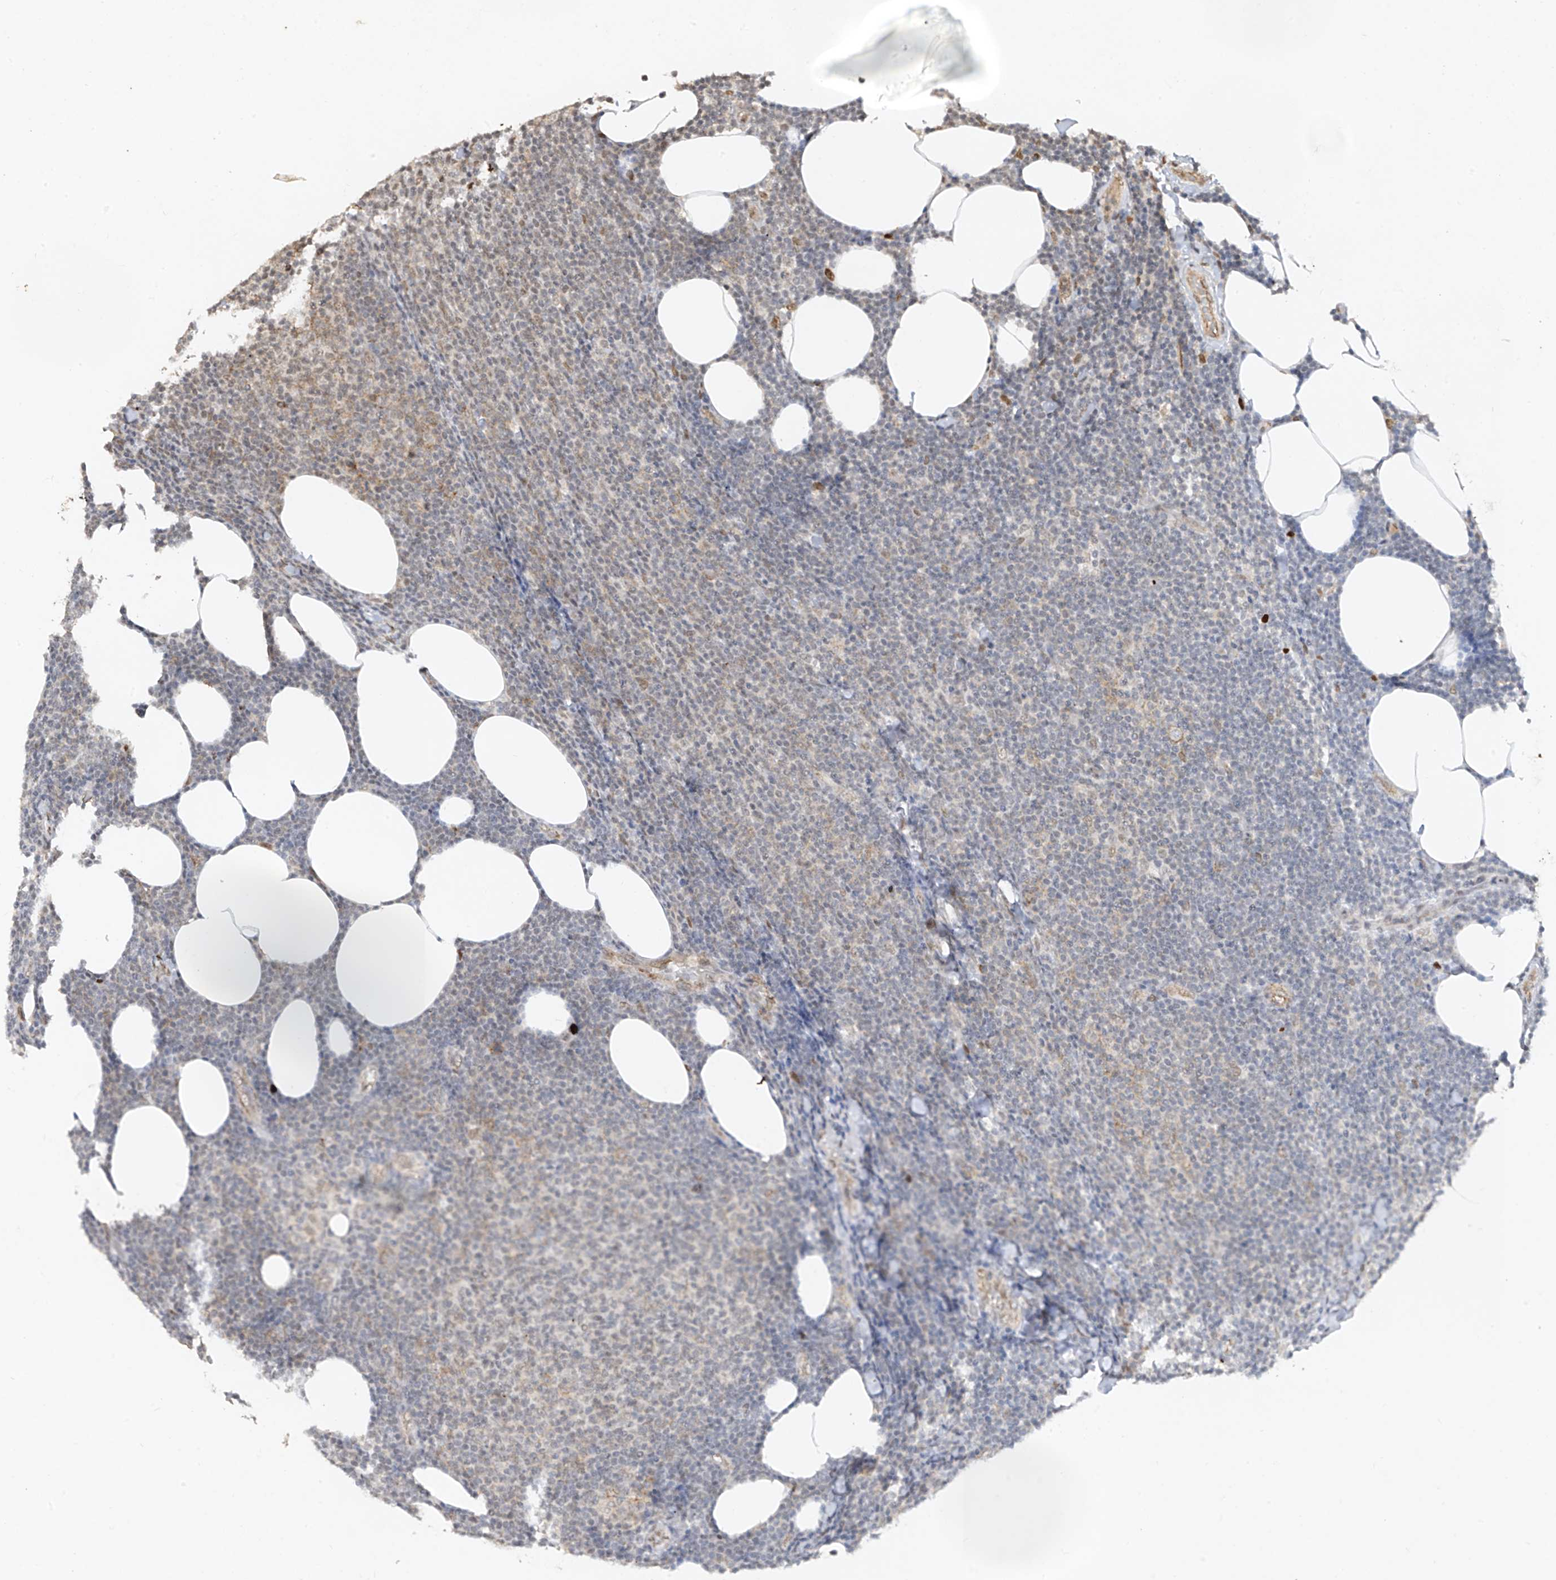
{"staining": {"intensity": "weak", "quantity": "<25%", "location": "cytoplasmic/membranous"}, "tissue": "lymphoma", "cell_type": "Tumor cells", "image_type": "cancer", "snomed": [{"axis": "morphology", "description": "Malignant lymphoma, non-Hodgkin's type, Low grade"}, {"axis": "topography", "description": "Lymph node"}], "caption": "High power microscopy image of an immunohistochemistry (IHC) image of malignant lymphoma, non-Hodgkin's type (low-grade), revealing no significant staining in tumor cells.", "gene": "ATRIP", "patient": {"sex": "male", "age": 66}}